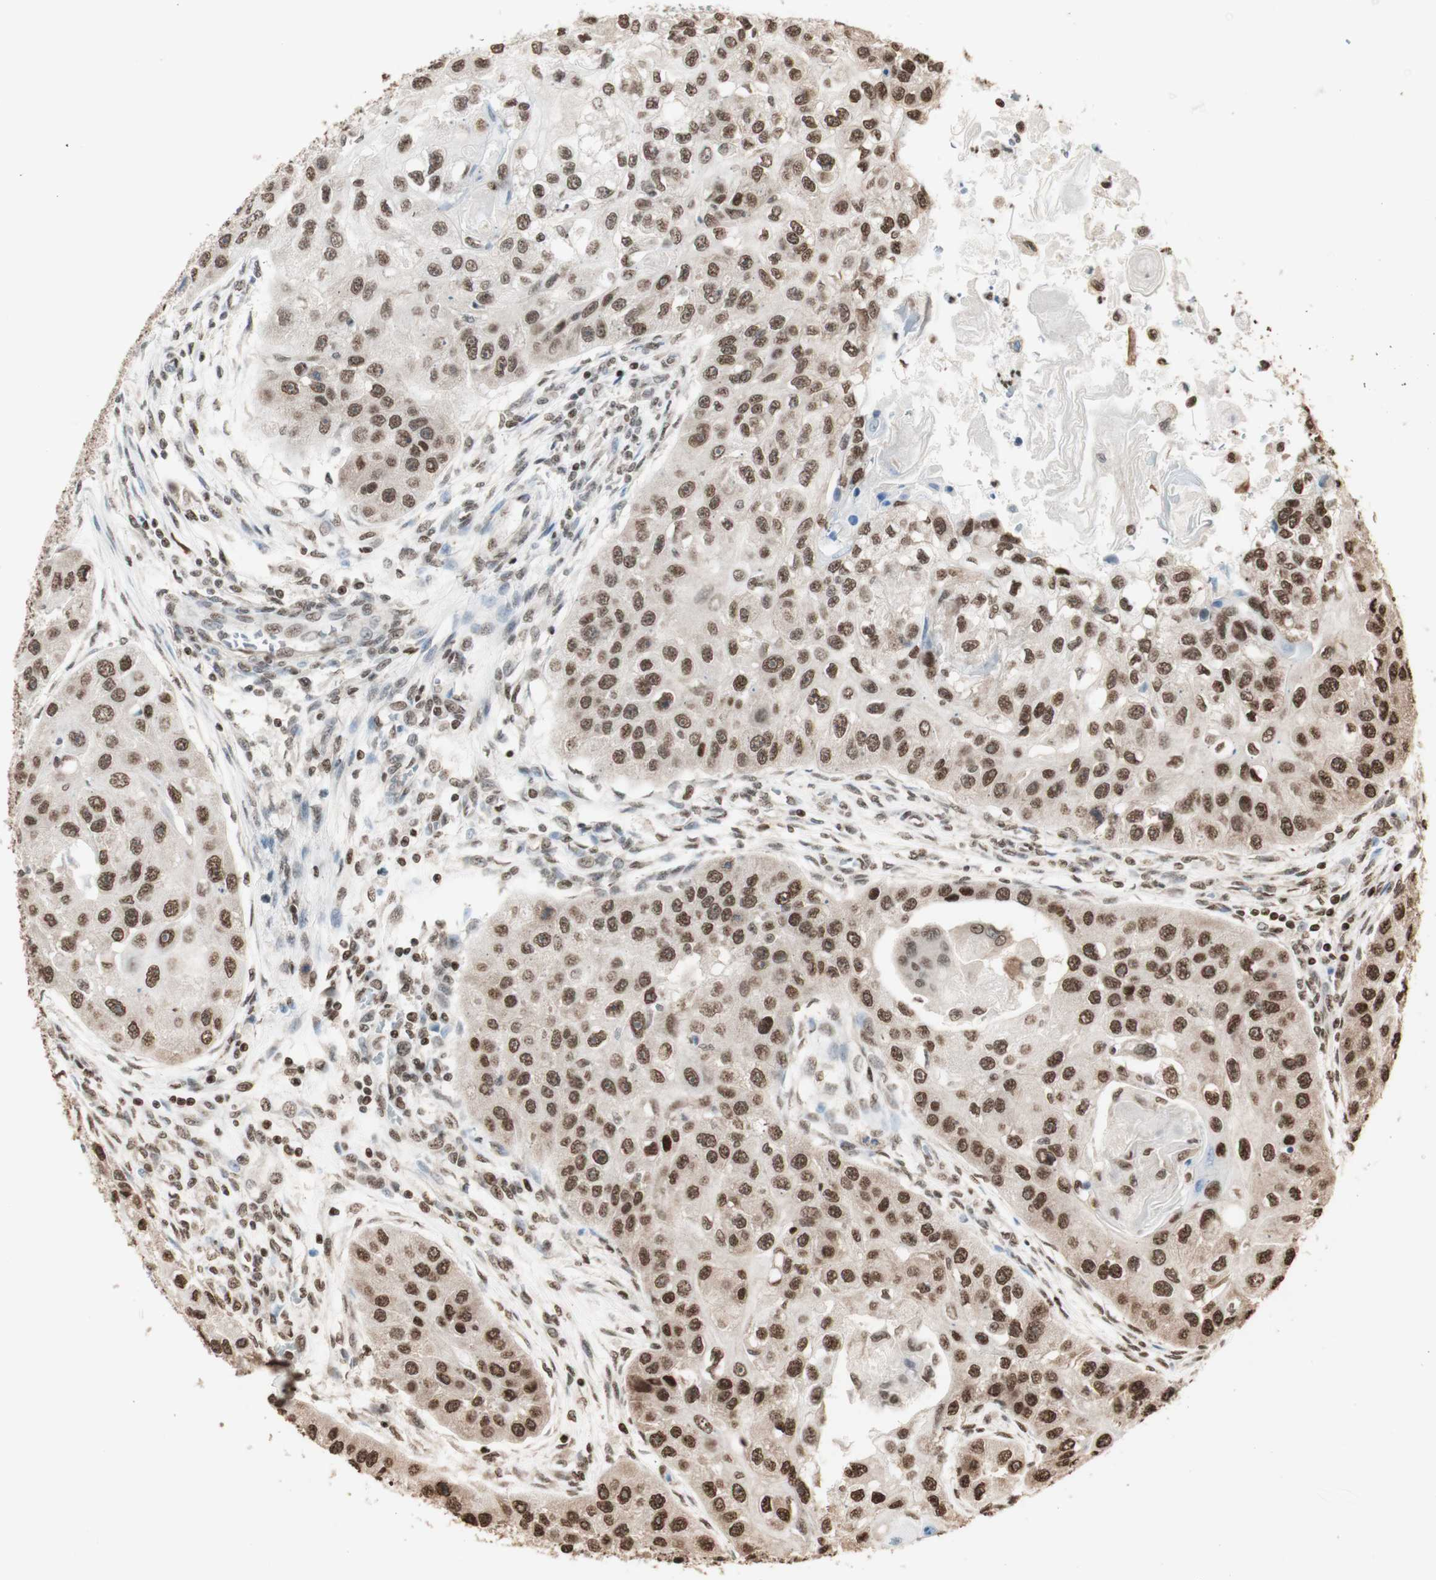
{"staining": {"intensity": "strong", "quantity": ">75%", "location": "nuclear"}, "tissue": "head and neck cancer", "cell_type": "Tumor cells", "image_type": "cancer", "snomed": [{"axis": "morphology", "description": "Normal tissue, NOS"}, {"axis": "morphology", "description": "Squamous cell carcinoma, NOS"}, {"axis": "topography", "description": "Skeletal muscle"}, {"axis": "topography", "description": "Head-Neck"}], "caption": "Squamous cell carcinoma (head and neck) stained for a protein reveals strong nuclear positivity in tumor cells.", "gene": "HNRNPA2B1", "patient": {"sex": "male", "age": 51}}